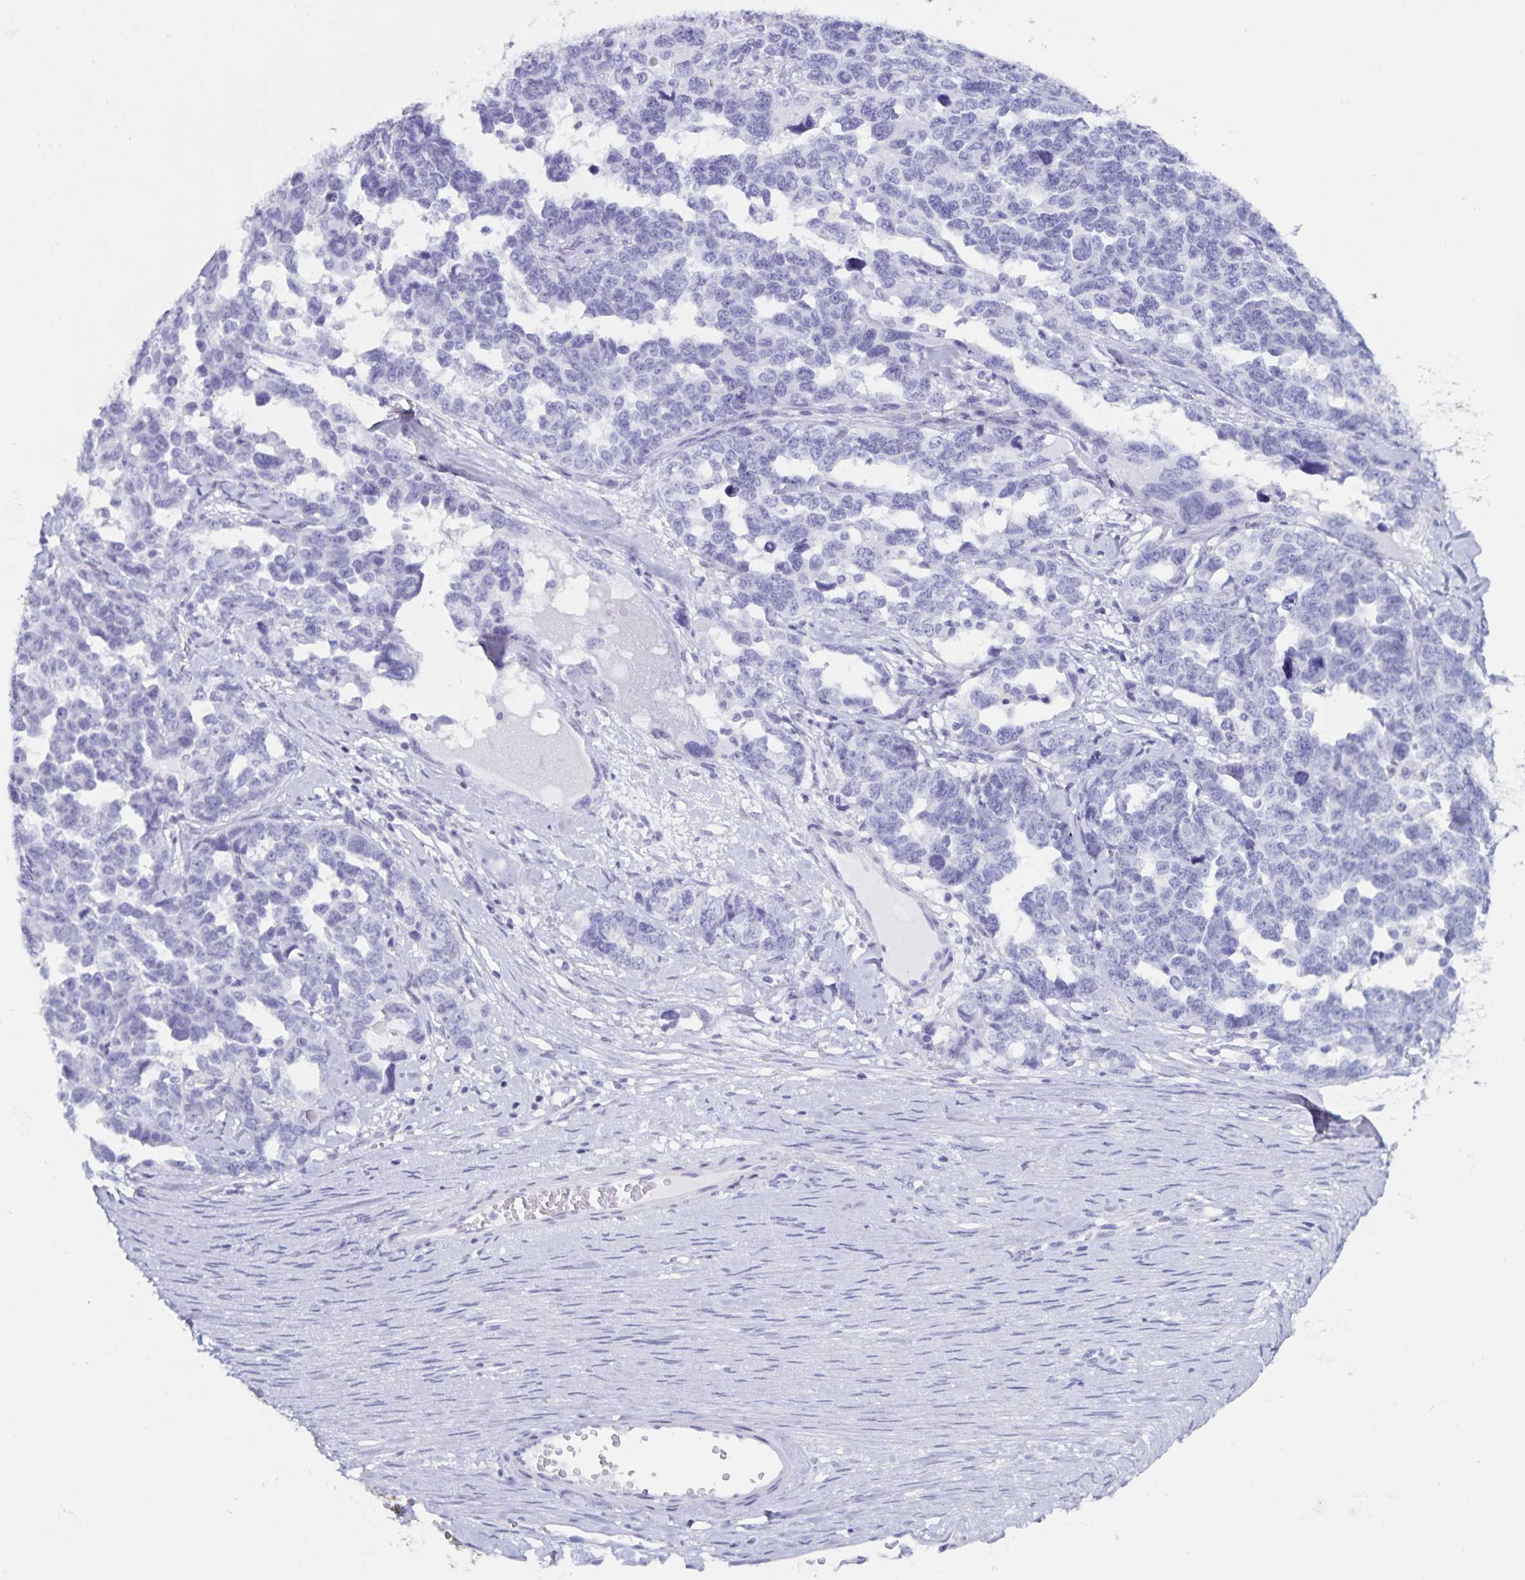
{"staining": {"intensity": "negative", "quantity": "none", "location": "none"}, "tissue": "ovarian cancer", "cell_type": "Tumor cells", "image_type": "cancer", "snomed": [{"axis": "morphology", "description": "Cystadenocarcinoma, serous, NOS"}, {"axis": "topography", "description": "Ovary"}], "caption": "A micrograph of human serous cystadenocarcinoma (ovarian) is negative for staining in tumor cells.", "gene": "GPR137", "patient": {"sex": "female", "age": 69}}